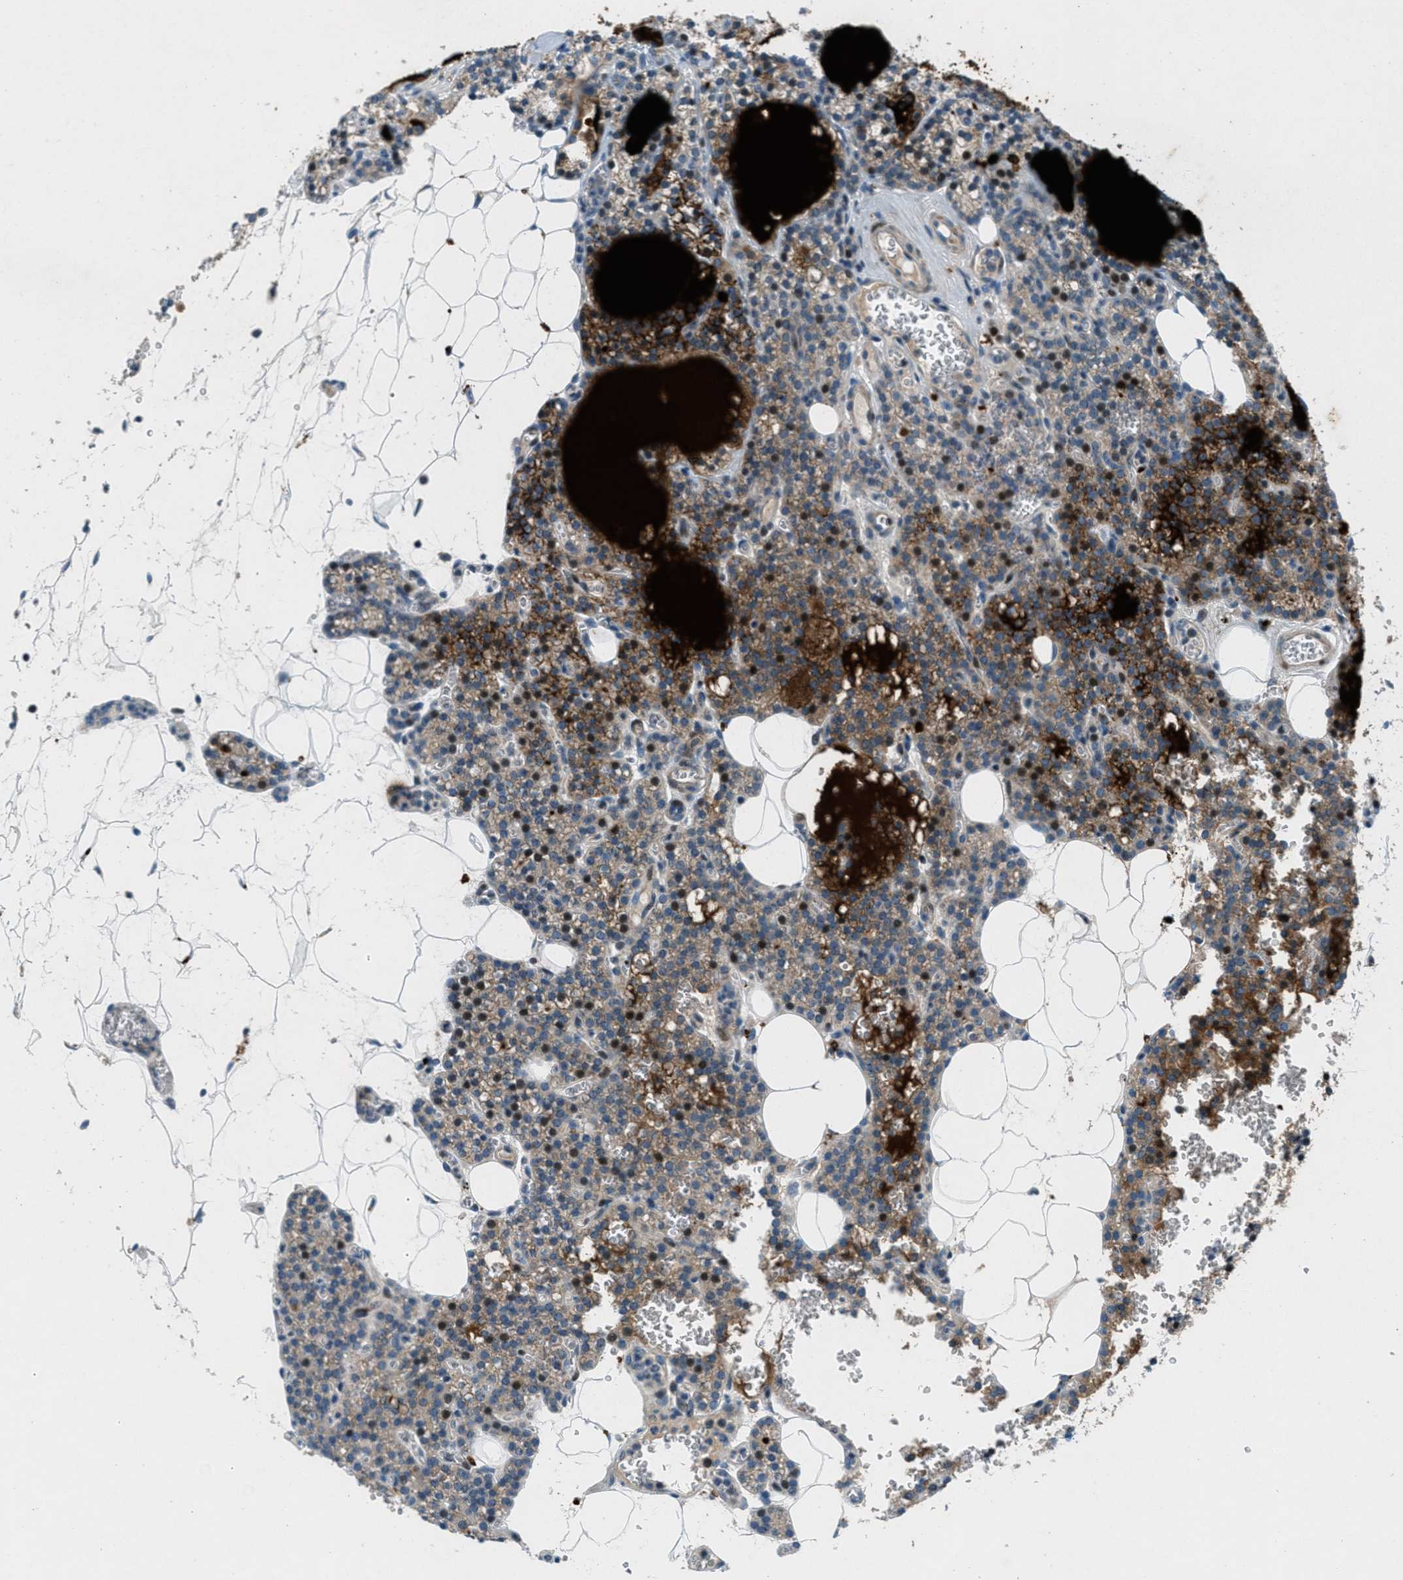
{"staining": {"intensity": "moderate", "quantity": "25%-75%", "location": "cytoplasmic/membranous,nuclear"}, "tissue": "parathyroid gland", "cell_type": "Glandular cells", "image_type": "normal", "snomed": [{"axis": "morphology", "description": "Normal tissue, NOS"}, {"axis": "morphology", "description": "Adenoma, NOS"}, {"axis": "topography", "description": "Parathyroid gland"}], "caption": "Parathyroid gland stained with a brown dye reveals moderate cytoplasmic/membranous,nuclear positive positivity in approximately 25%-75% of glandular cells.", "gene": "CLEC2D", "patient": {"sex": "female", "age": 58}}